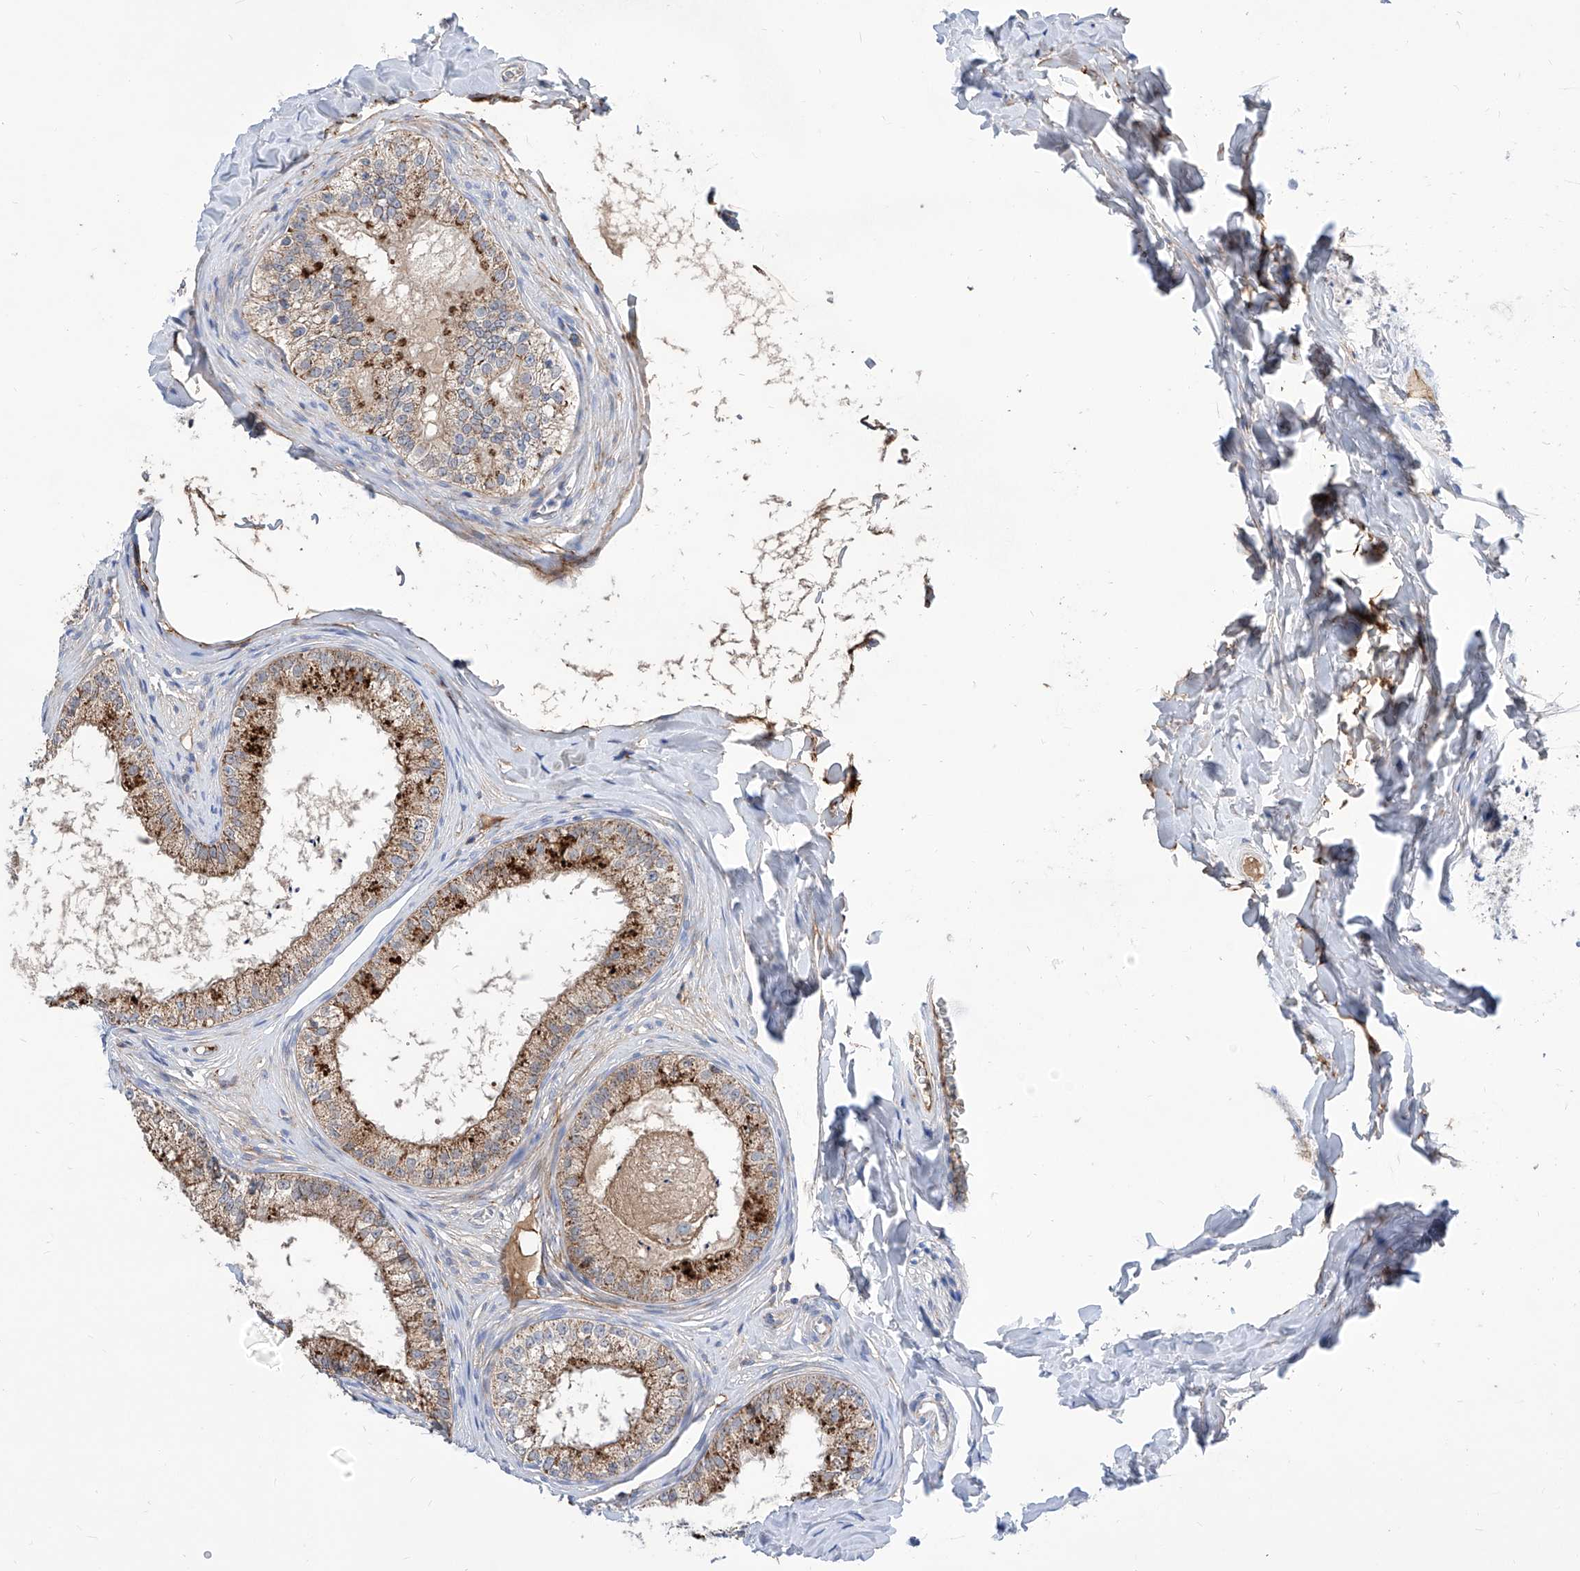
{"staining": {"intensity": "moderate", "quantity": "25%-75%", "location": "cytoplasmic/membranous"}, "tissue": "epididymis", "cell_type": "Glandular cells", "image_type": "normal", "snomed": [{"axis": "morphology", "description": "Normal tissue, NOS"}, {"axis": "topography", "description": "Epididymis"}], "caption": "A brown stain shows moderate cytoplasmic/membranous staining of a protein in glandular cells of unremarkable human epididymis.", "gene": "SRBD1", "patient": {"sex": "male", "age": 29}}